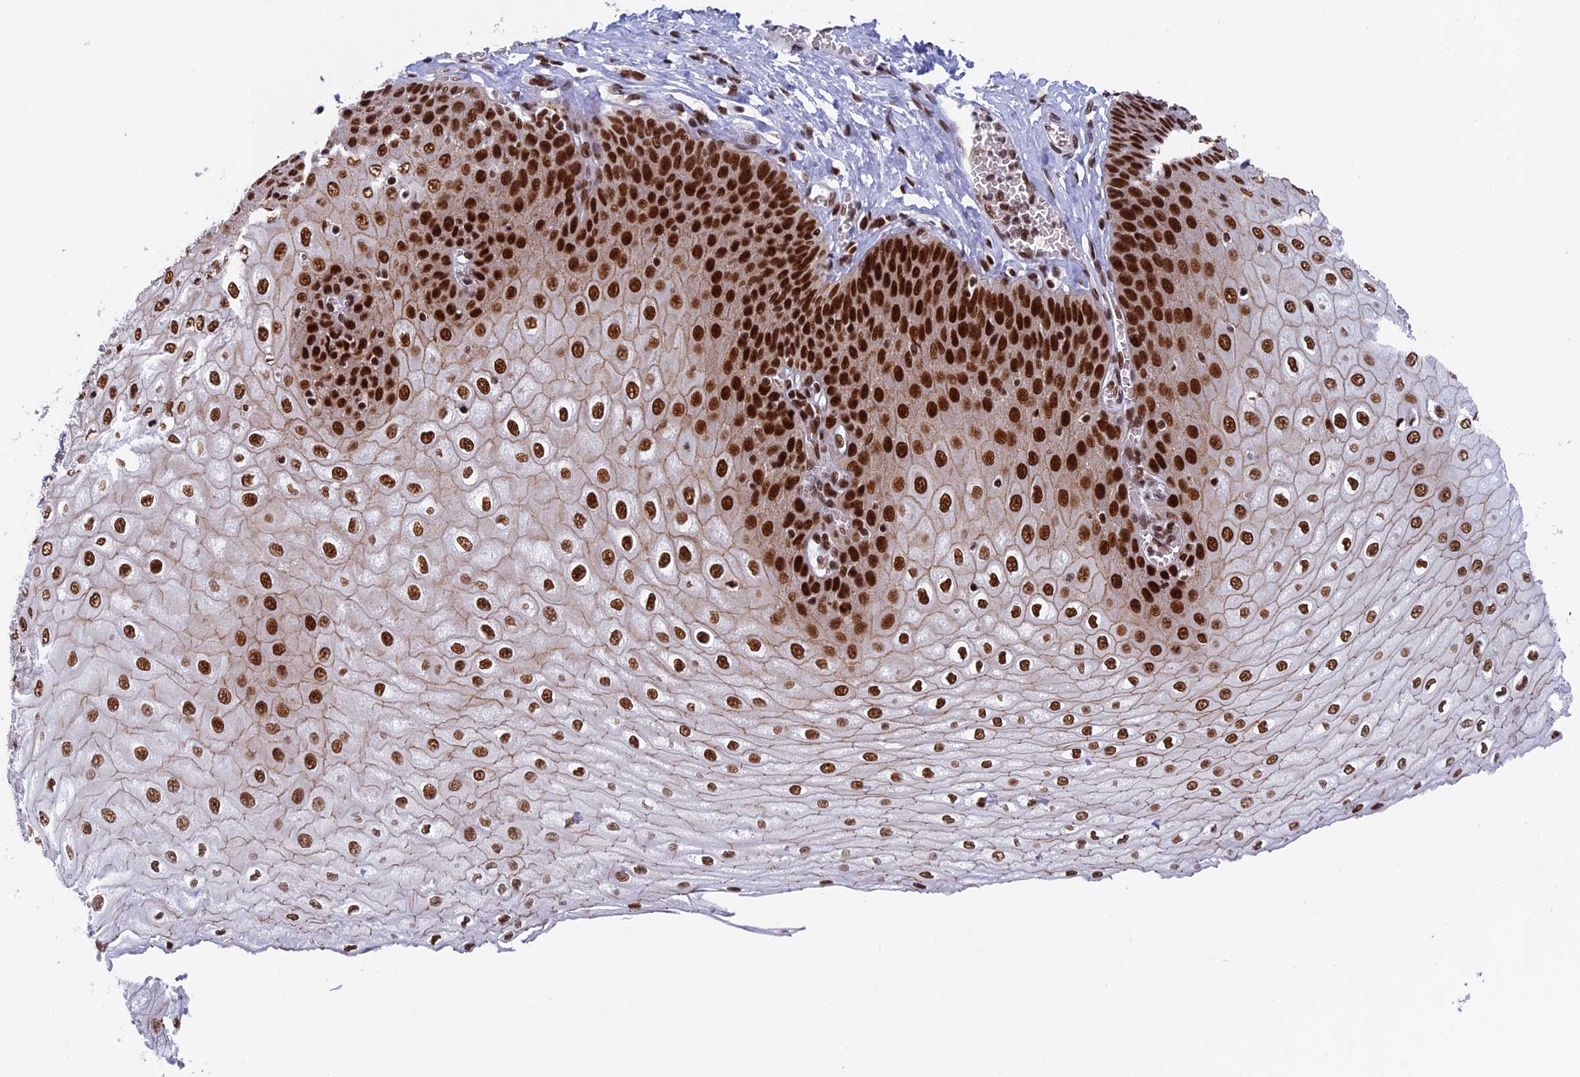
{"staining": {"intensity": "strong", "quantity": ">75%", "location": "nuclear"}, "tissue": "esophagus", "cell_type": "Squamous epithelial cells", "image_type": "normal", "snomed": [{"axis": "morphology", "description": "Normal tissue, NOS"}, {"axis": "topography", "description": "Esophagus"}], "caption": "Immunohistochemical staining of normal esophagus exhibits high levels of strong nuclear positivity in approximately >75% of squamous epithelial cells. The staining was performed using DAB (3,3'-diaminobenzidine) to visualize the protein expression in brown, while the nuclei were stained in blue with hematoxylin (Magnification: 20x).", "gene": "EEF1AKMT3", "patient": {"sex": "male", "age": 60}}